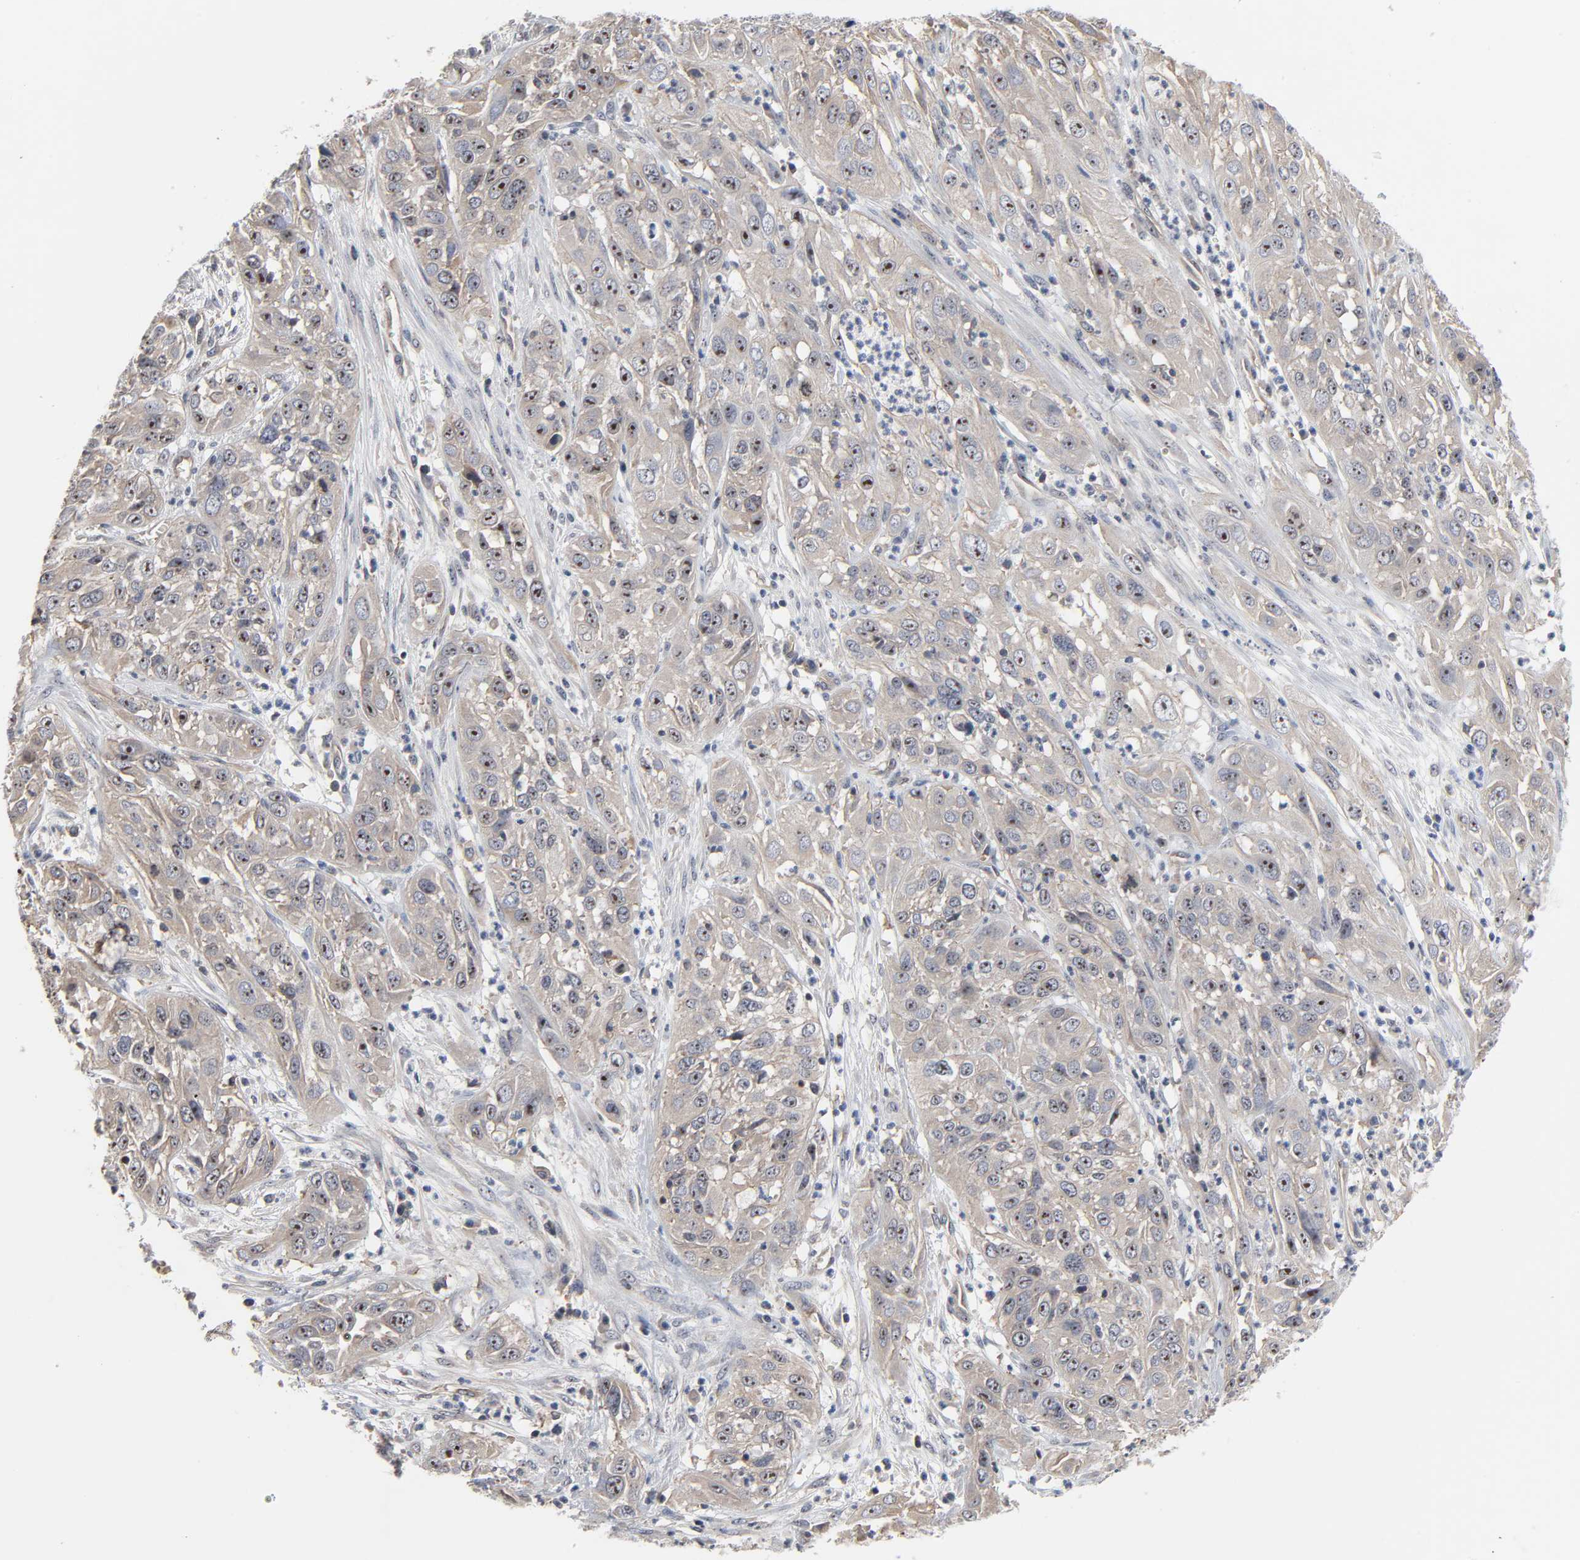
{"staining": {"intensity": "weak", "quantity": ">75%", "location": "cytoplasmic/membranous,nuclear"}, "tissue": "cervical cancer", "cell_type": "Tumor cells", "image_type": "cancer", "snomed": [{"axis": "morphology", "description": "Squamous cell carcinoma, NOS"}, {"axis": "topography", "description": "Cervix"}], "caption": "High-magnification brightfield microscopy of cervical cancer (squamous cell carcinoma) stained with DAB (3,3'-diaminobenzidine) (brown) and counterstained with hematoxylin (blue). tumor cells exhibit weak cytoplasmic/membranous and nuclear staining is appreciated in approximately>75% of cells.", "gene": "DDX10", "patient": {"sex": "female", "age": 32}}